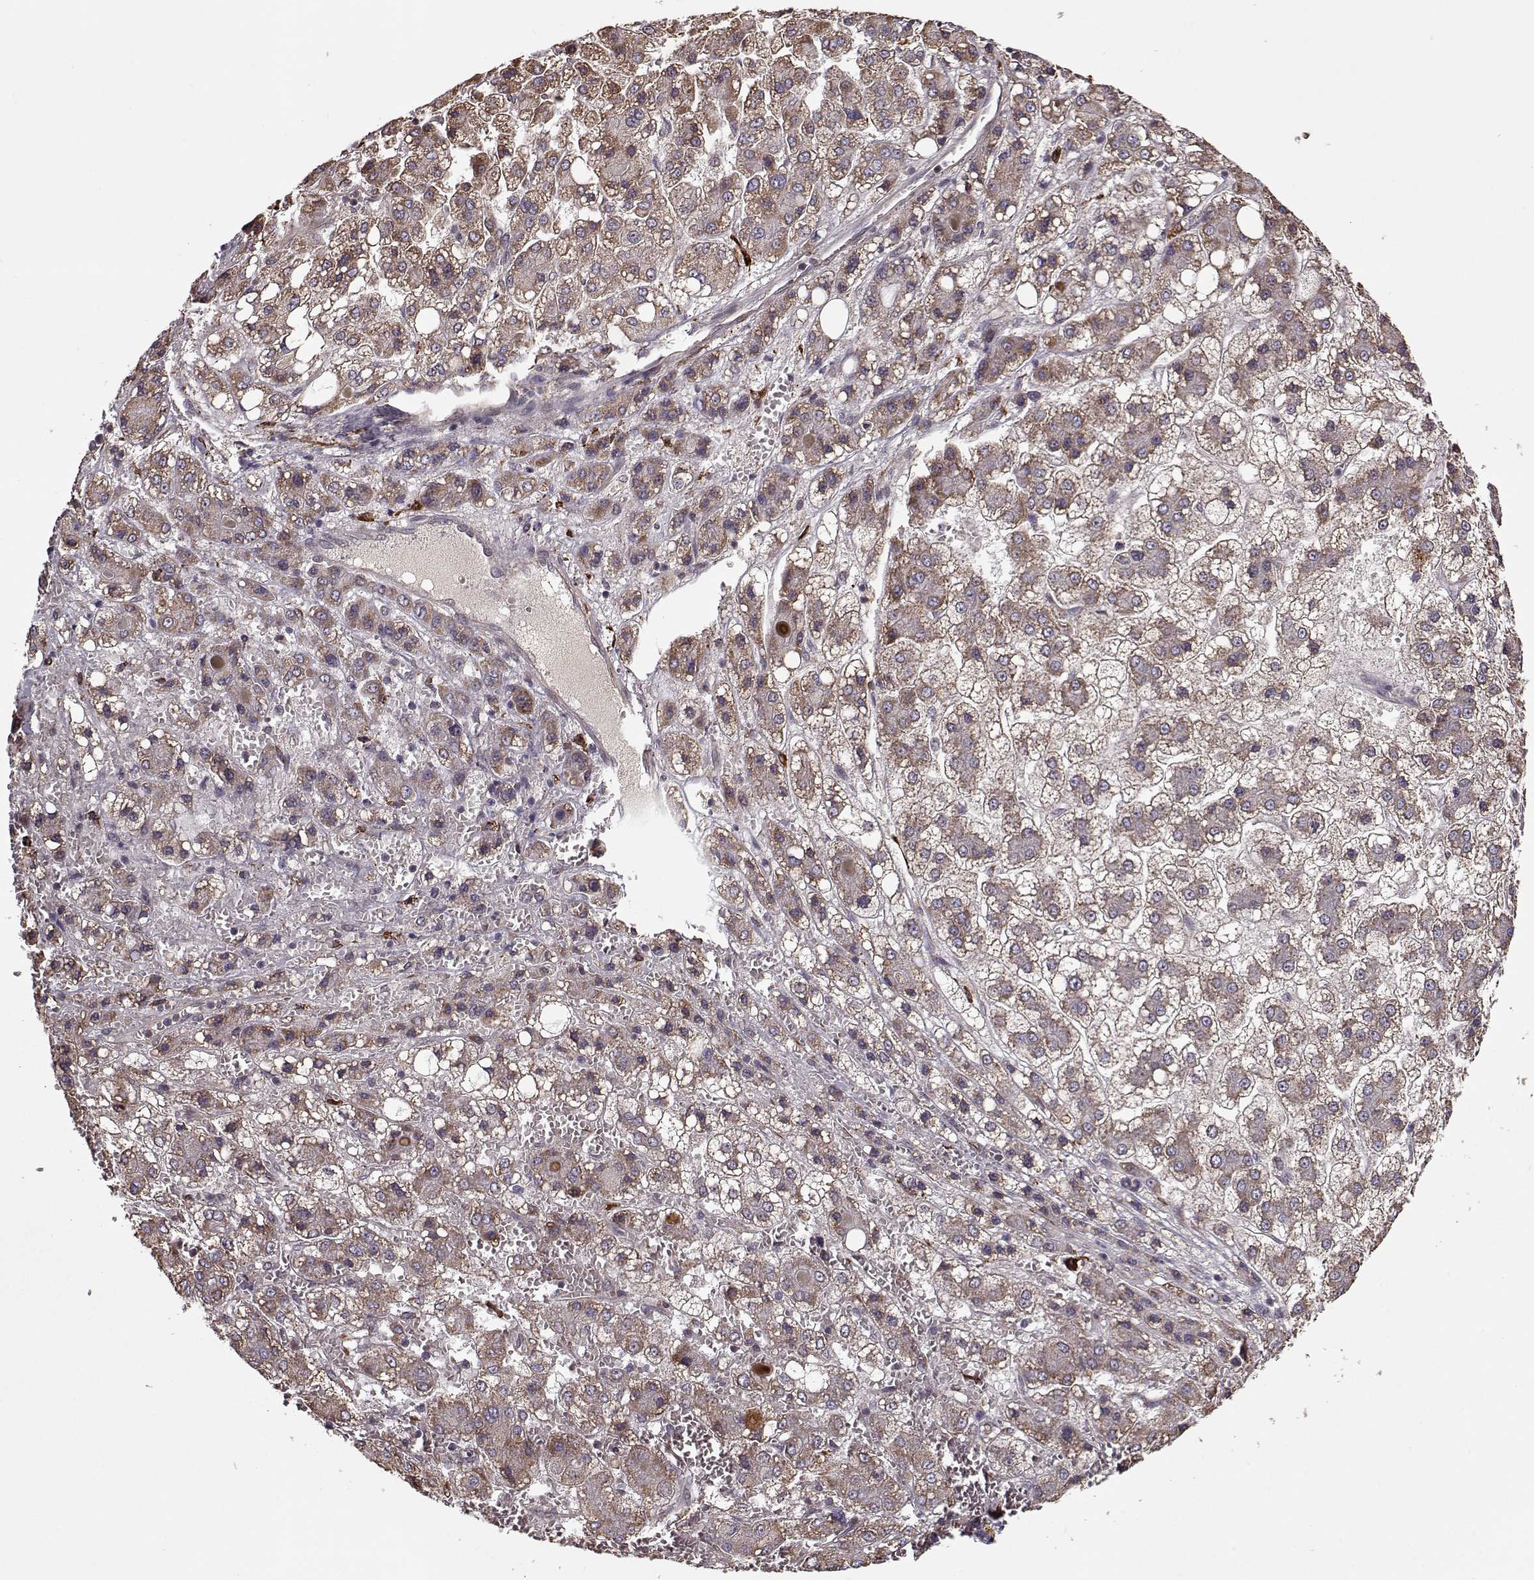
{"staining": {"intensity": "moderate", "quantity": ">75%", "location": "cytoplasmic/membranous"}, "tissue": "liver cancer", "cell_type": "Tumor cells", "image_type": "cancer", "snomed": [{"axis": "morphology", "description": "Carcinoma, Hepatocellular, NOS"}, {"axis": "topography", "description": "Liver"}], "caption": "This histopathology image shows immunohistochemistry staining of liver cancer (hepatocellular carcinoma), with medium moderate cytoplasmic/membranous positivity in about >75% of tumor cells.", "gene": "IMMP1L", "patient": {"sex": "male", "age": 73}}